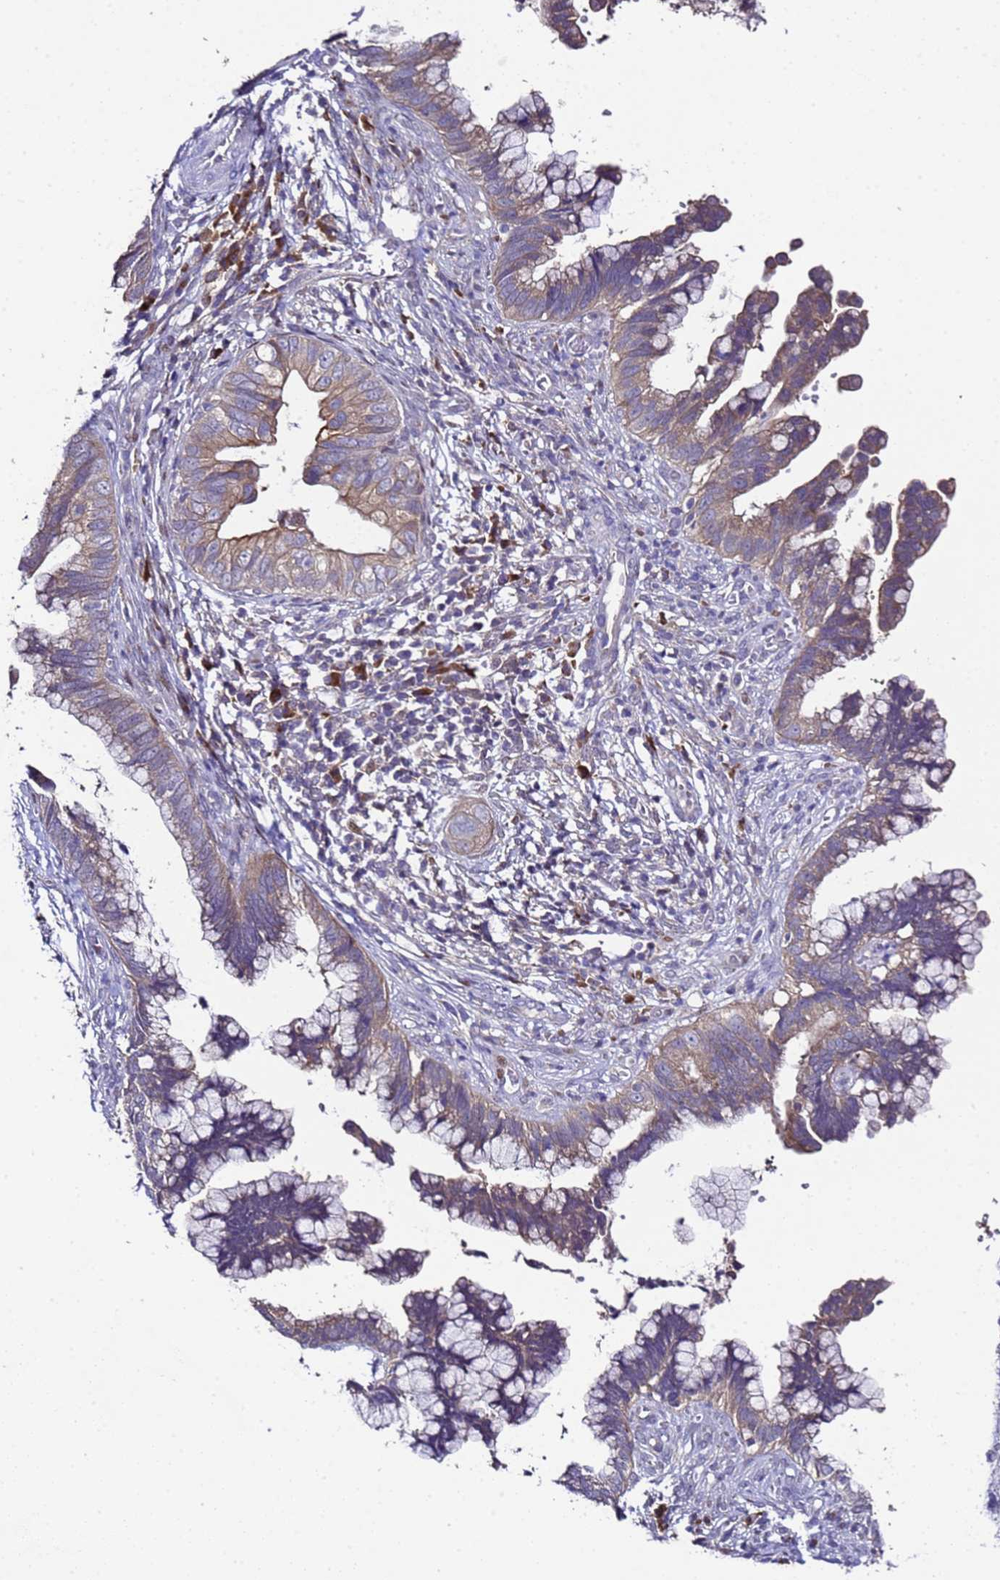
{"staining": {"intensity": "weak", "quantity": ">75%", "location": "cytoplasmic/membranous"}, "tissue": "cervical cancer", "cell_type": "Tumor cells", "image_type": "cancer", "snomed": [{"axis": "morphology", "description": "Adenocarcinoma, NOS"}, {"axis": "topography", "description": "Cervix"}], "caption": "A photomicrograph showing weak cytoplasmic/membranous expression in approximately >75% of tumor cells in cervical cancer, as visualized by brown immunohistochemical staining.", "gene": "ALG3", "patient": {"sex": "female", "age": 44}}